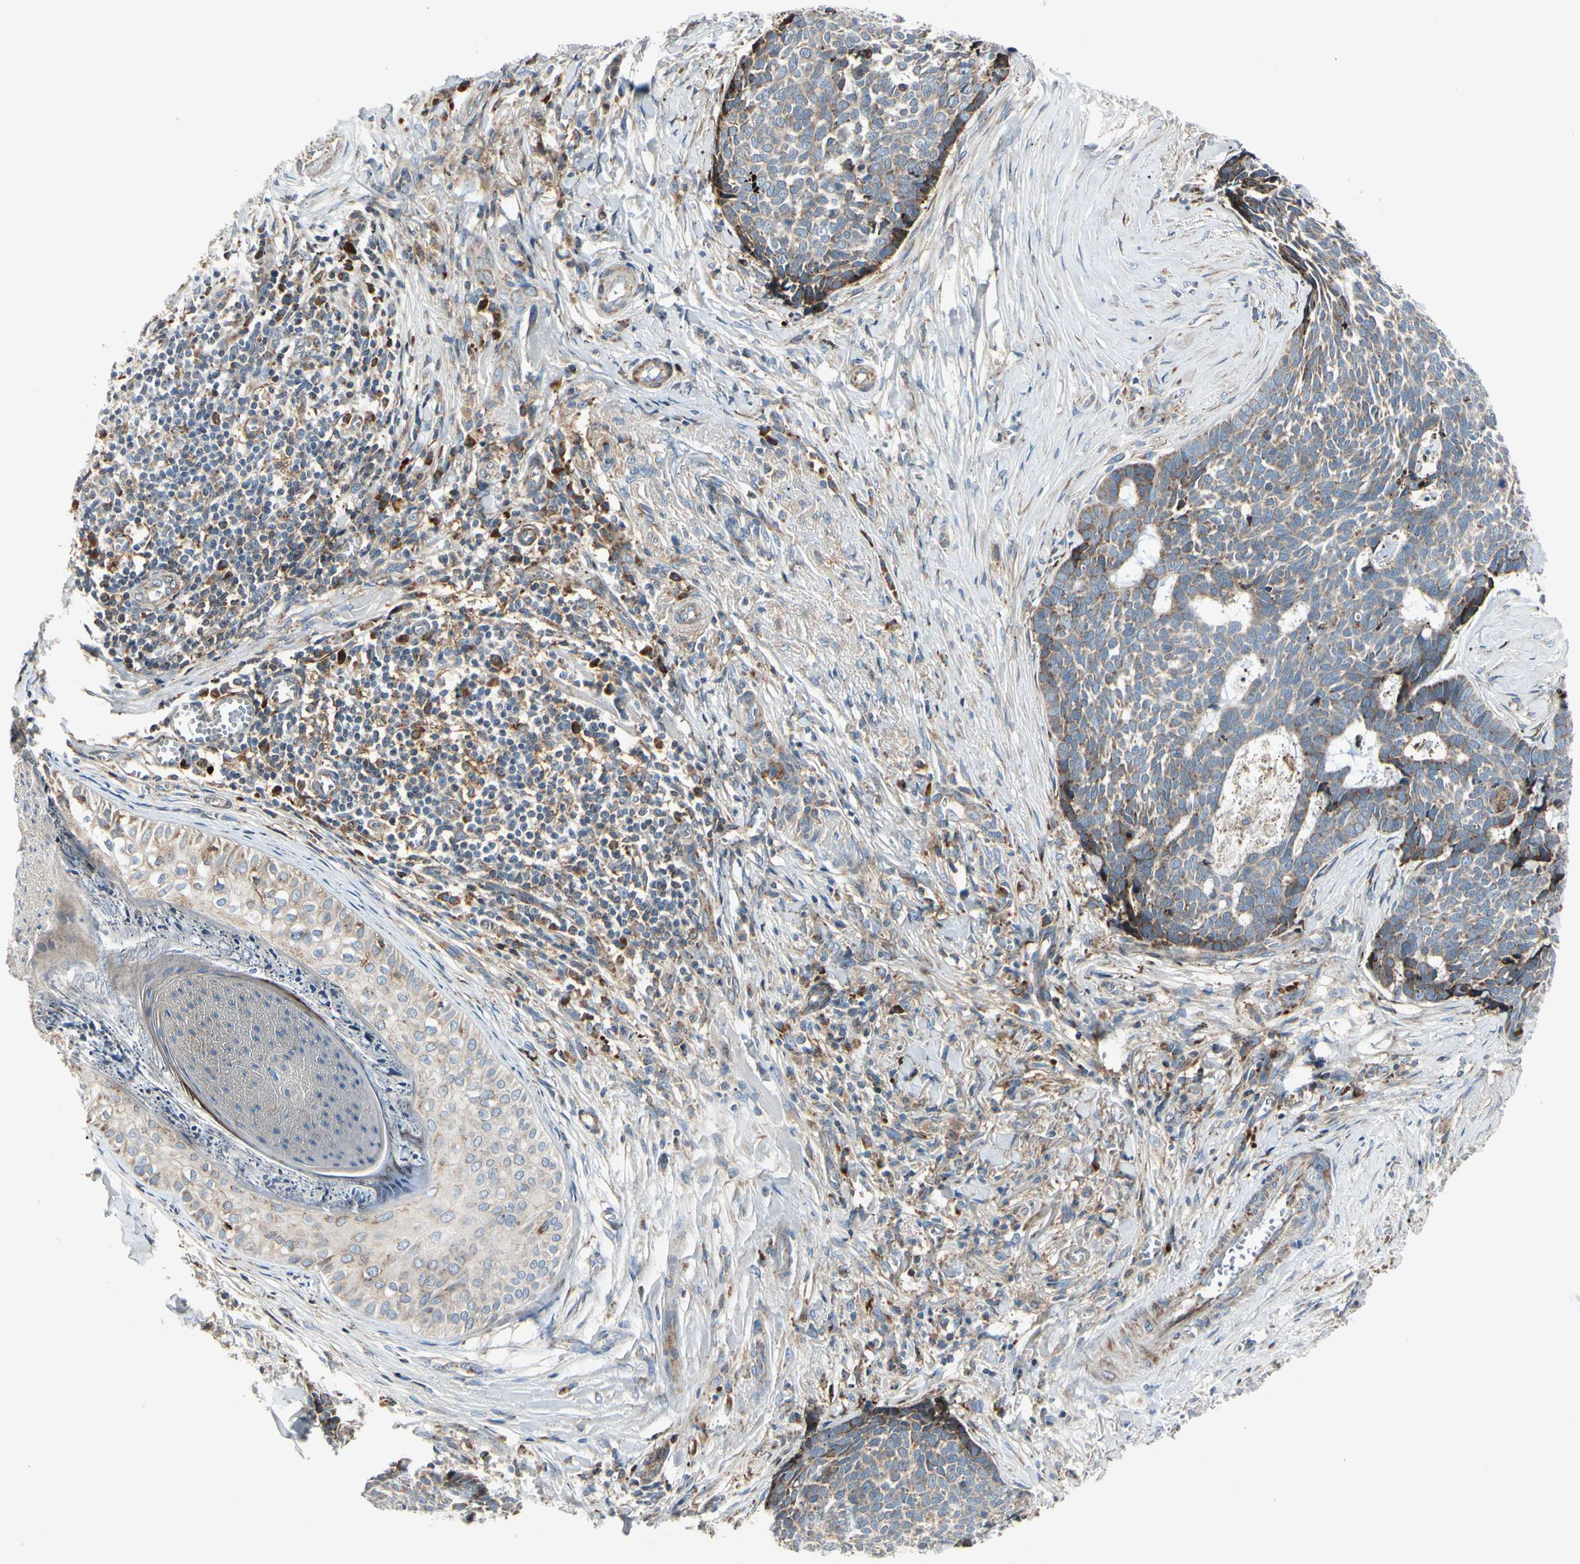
{"staining": {"intensity": "weak", "quantity": ">75%", "location": "cytoplasmic/membranous"}, "tissue": "skin cancer", "cell_type": "Tumor cells", "image_type": "cancer", "snomed": [{"axis": "morphology", "description": "Basal cell carcinoma"}, {"axis": "topography", "description": "Skin"}], "caption": "Immunohistochemistry staining of skin cancer, which demonstrates low levels of weak cytoplasmic/membranous staining in about >75% of tumor cells indicating weak cytoplasmic/membranous protein staining. The staining was performed using DAB (3,3'-diaminobenzidine) (brown) for protein detection and nuclei were counterstained in hematoxylin (blue).", "gene": "MRPL9", "patient": {"sex": "male", "age": 84}}